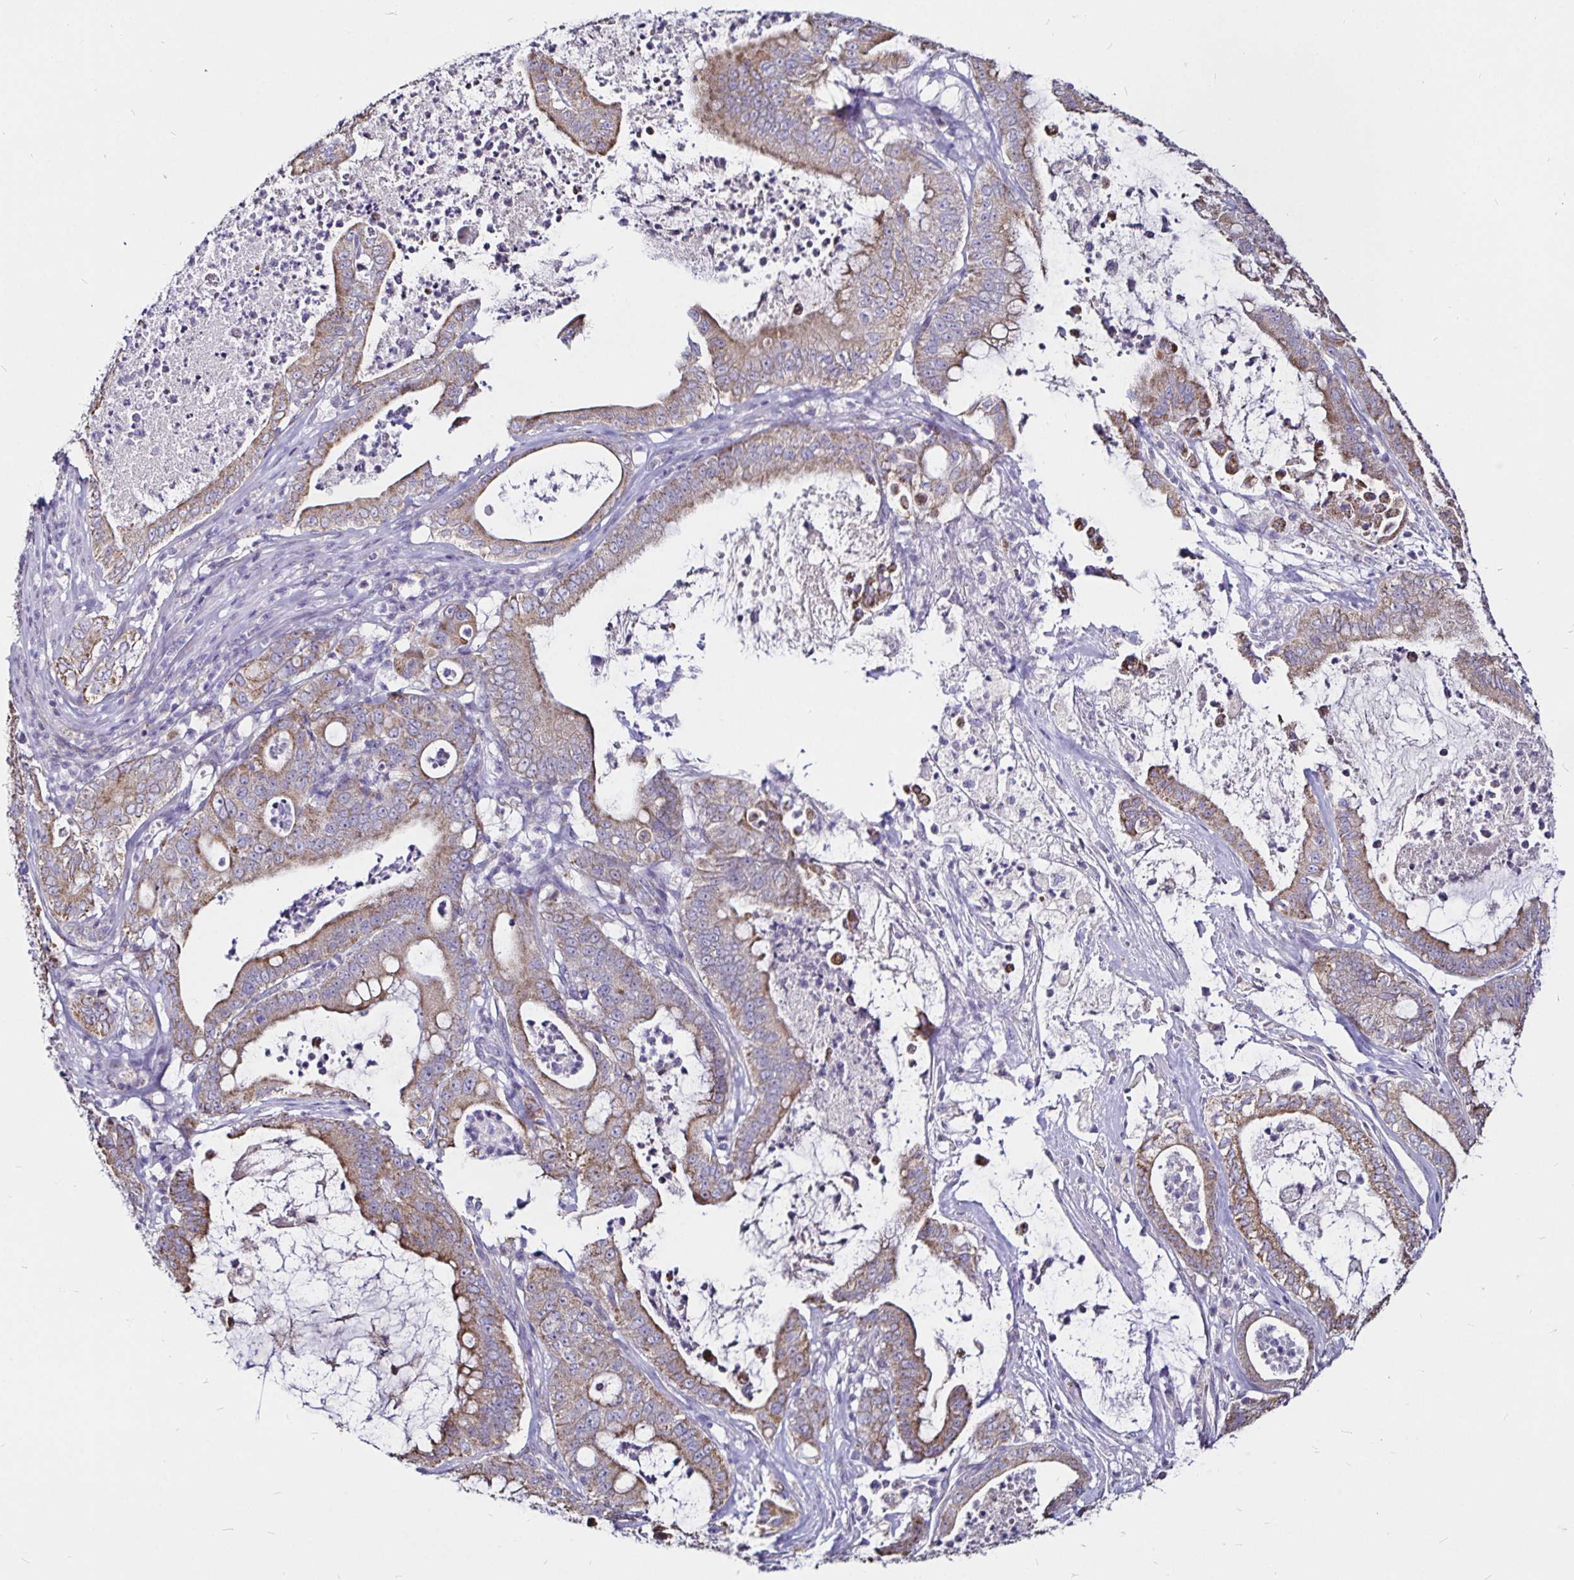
{"staining": {"intensity": "weak", "quantity": ">75%", "location": "cytoplasmic/membranous"}, "tissue": "pancreatic cancer", "cell_type": "Tumor cells", "image_type": "cancer", "snomed": [{"axis": "morphology", "description": "Adenocarcinoma, NOS"}, {"axis": "topography", "description": "Pancreas"}], "caption": "Pancreatic cancer stained with DAB immunohistochemistry demonstrates low levels of weak cytoplasmic/membranous expression in approximately >75% of tumor cells.", "gene": "PGAM2", "patient": {"sex": "male", "age": 71}}